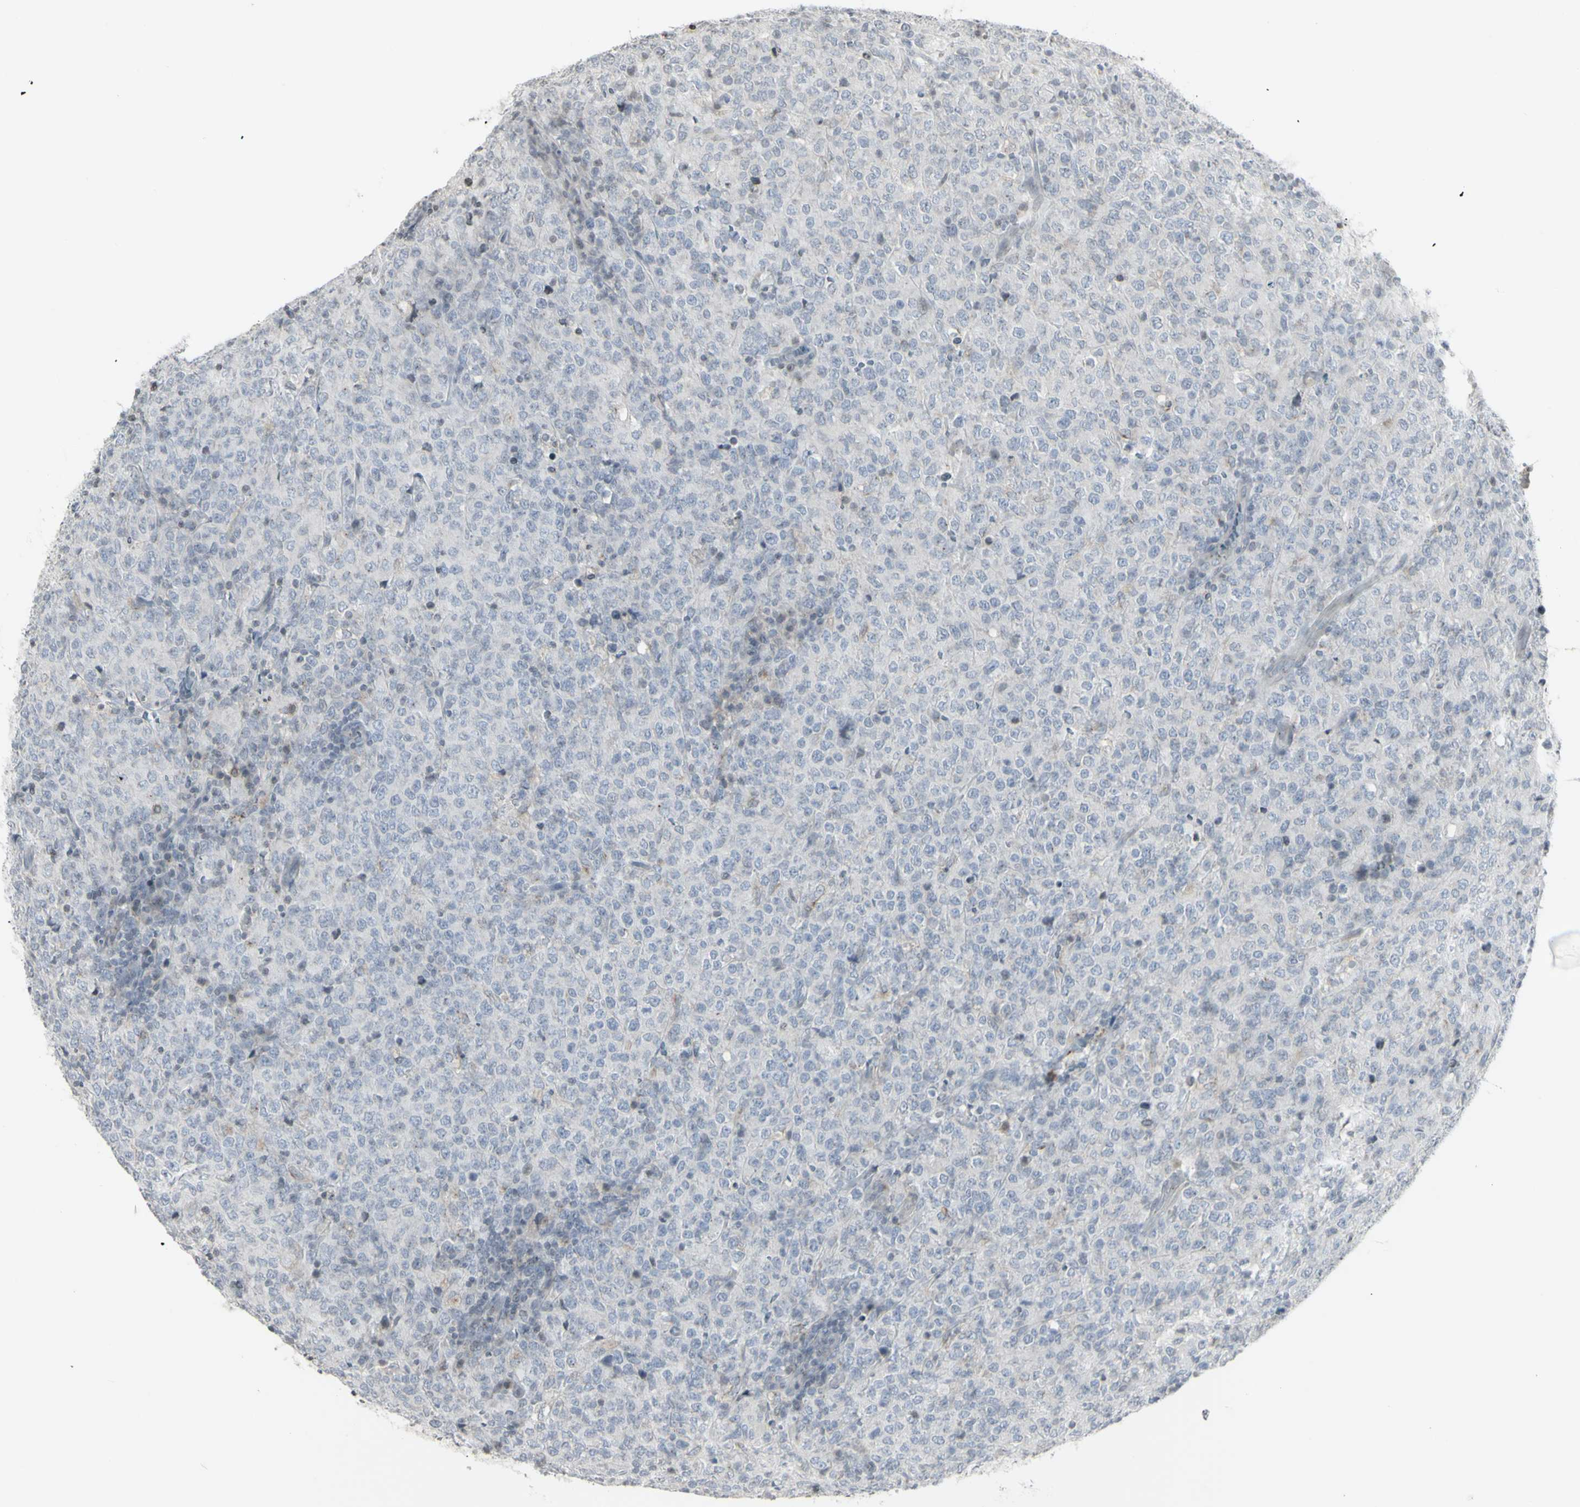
{"staining": {"intensity": "negative", "quantity": "none", "location": "none"}, "tissue": "lymphoma", "cell_type": "Tumor cells", "image_type": "cancer", "snomed": [{"axis": "morphology", "description": "Malignant lymphoma, non-Hodgkin's type, High grade"}, {"axis": "topography", "description": "Tonsil"}], "caption": "DAB (3,3'-diaminobenzidine) immunohistochemical staining of malignant lymphoma, non-Hodgkin's type (high-grade) demonstrates no significant expression in tumor cells.", "gene": "MUC5AC", "patient": {"sex": "female", "age": 36}}